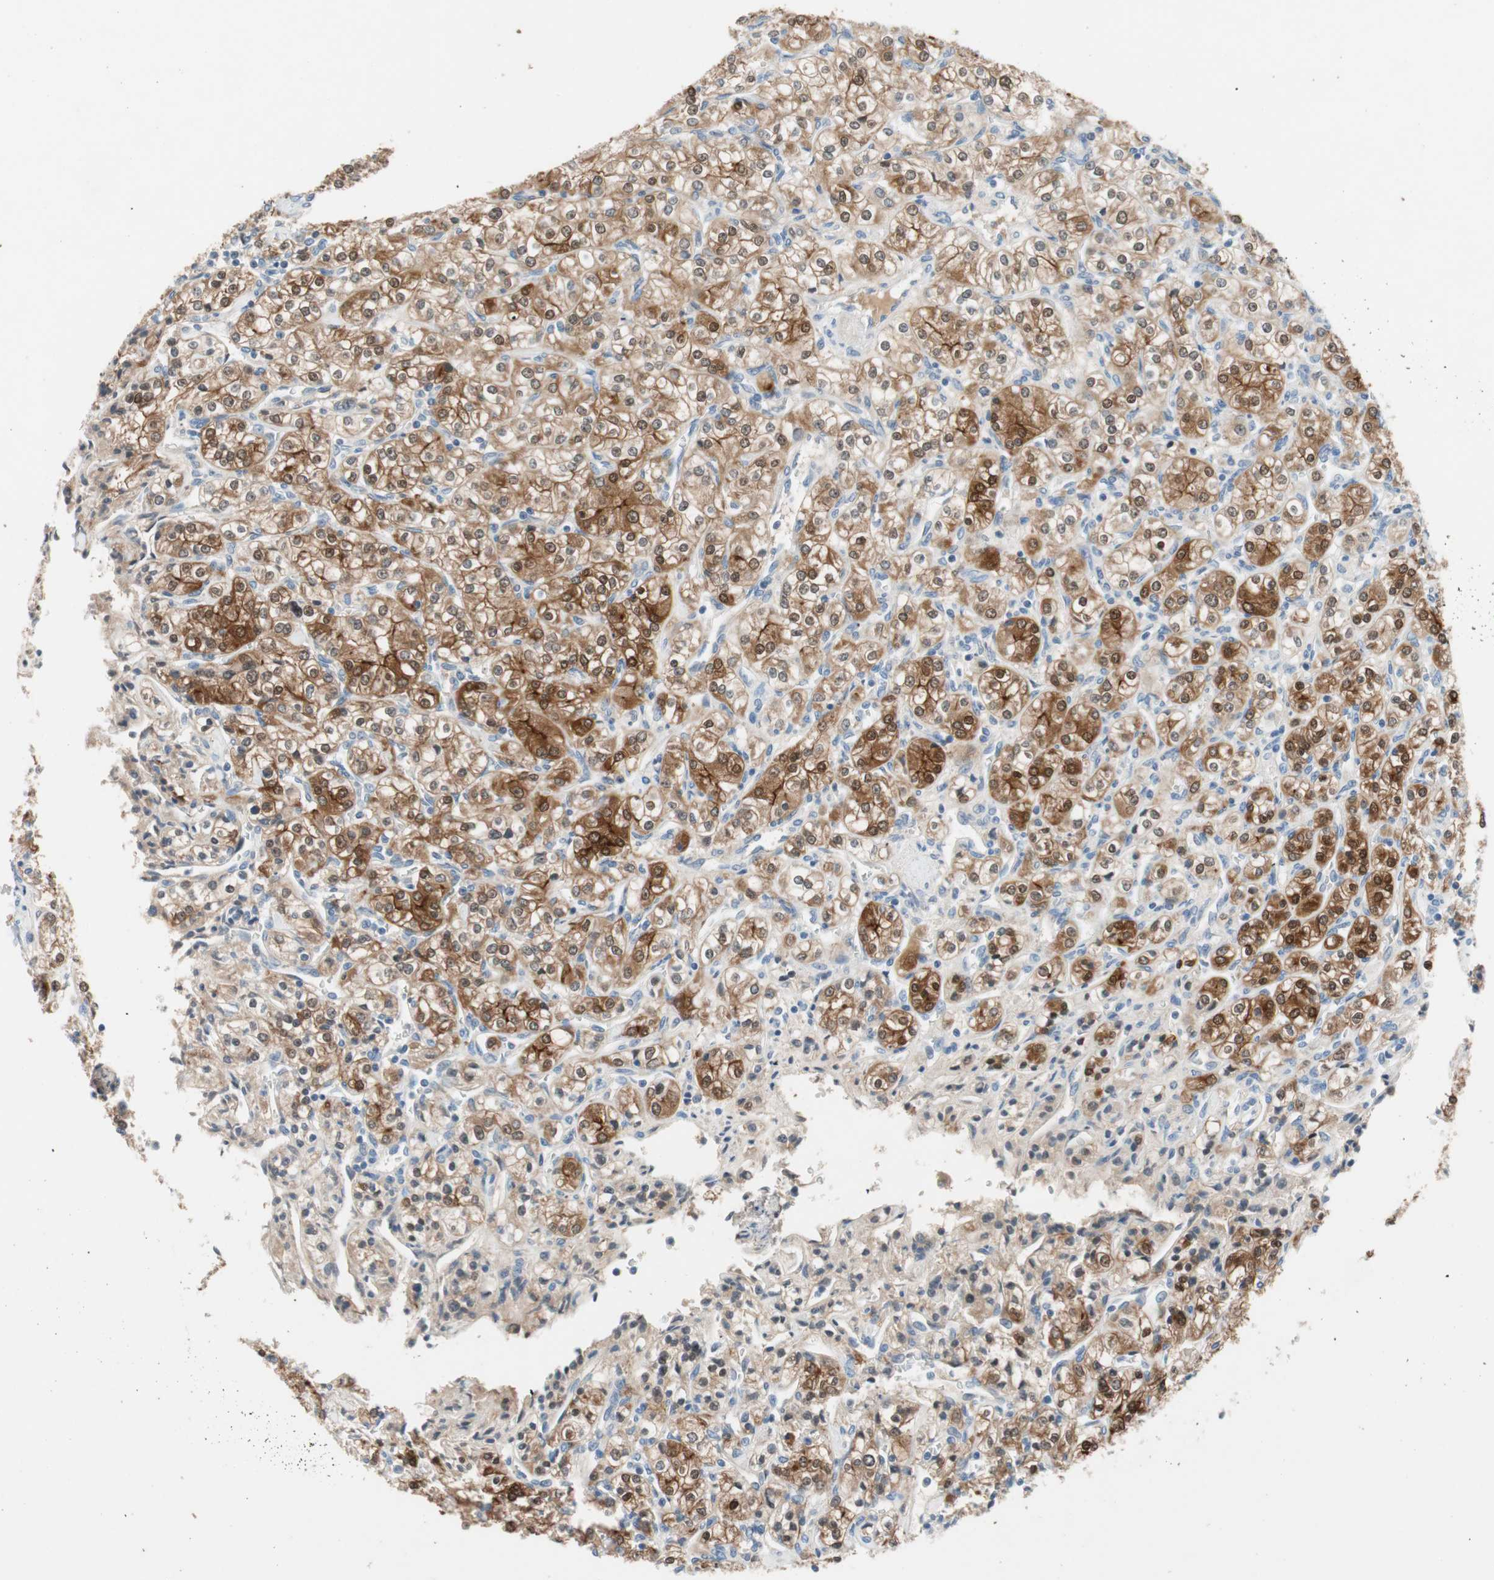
{"staining": {"intensity": "moderate", "quantity": ">75%", "location": "cytoplasmic/membranous,nuclear"}, "tissue": "renal cancer", "cell_type": "Tumor cells", "image_type": "cancer", "snomed": [{"axis": "morphology", "description": "Adenocarcinoma, NOS"}, {"axis": "topography", "description": "Kidney"}], "caption": "Protein expression analysis of adenocarcinoma (renal) demonstrates moderate cytoplasmic/membranous and nuclear positivity in about >75% of tumor cells.", "gene": "PDZK1", "patient": {"sex": "male", "age": 77}}